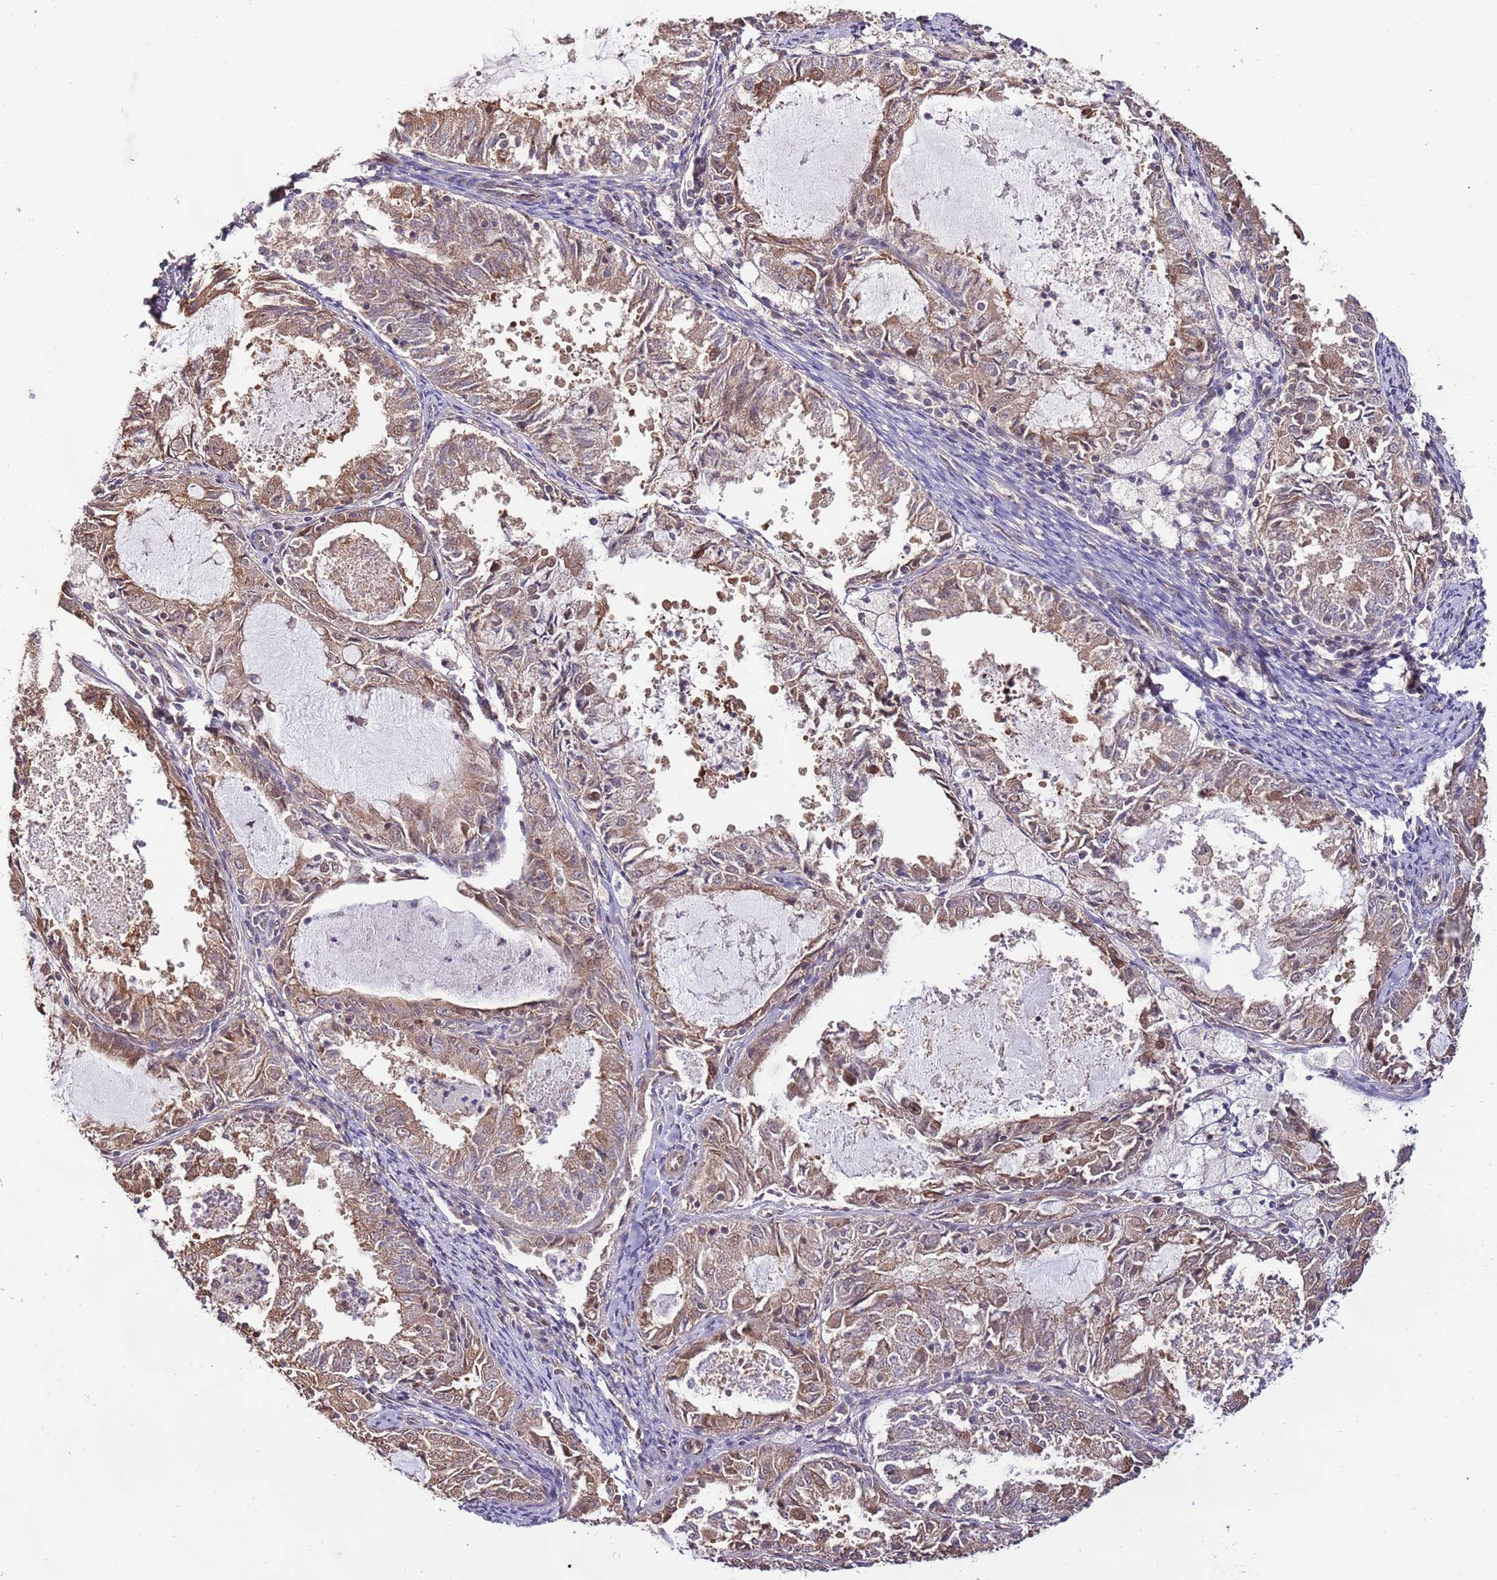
{"staining": {"intensity": "moderate", "quantity": ">75%", "location": "cytoplasmic/membranous,nuclear"}, "tissue": "endometrial cancer", "cell_type": "Tumor cells", "image_type": "cancer", "snomed": [{"axis": "morphology", "description": "Adenocarcinoma, NOS"}, {"axis": "topography", "description": "Endometrium"}], "caption": "Endometrial cancer (adenocarcinoma) was stained to show a protein in brown. There is medium levels of moderate cytoplasmic/membranous and nuclear expression in about >75% of tumor cells. (DAB (3,3'-diaminobenzidine) = brown stain, brightfield microscopy at high magnification).", "gene": "RIF1", "patient": {"sex": "female", "age": 57}}